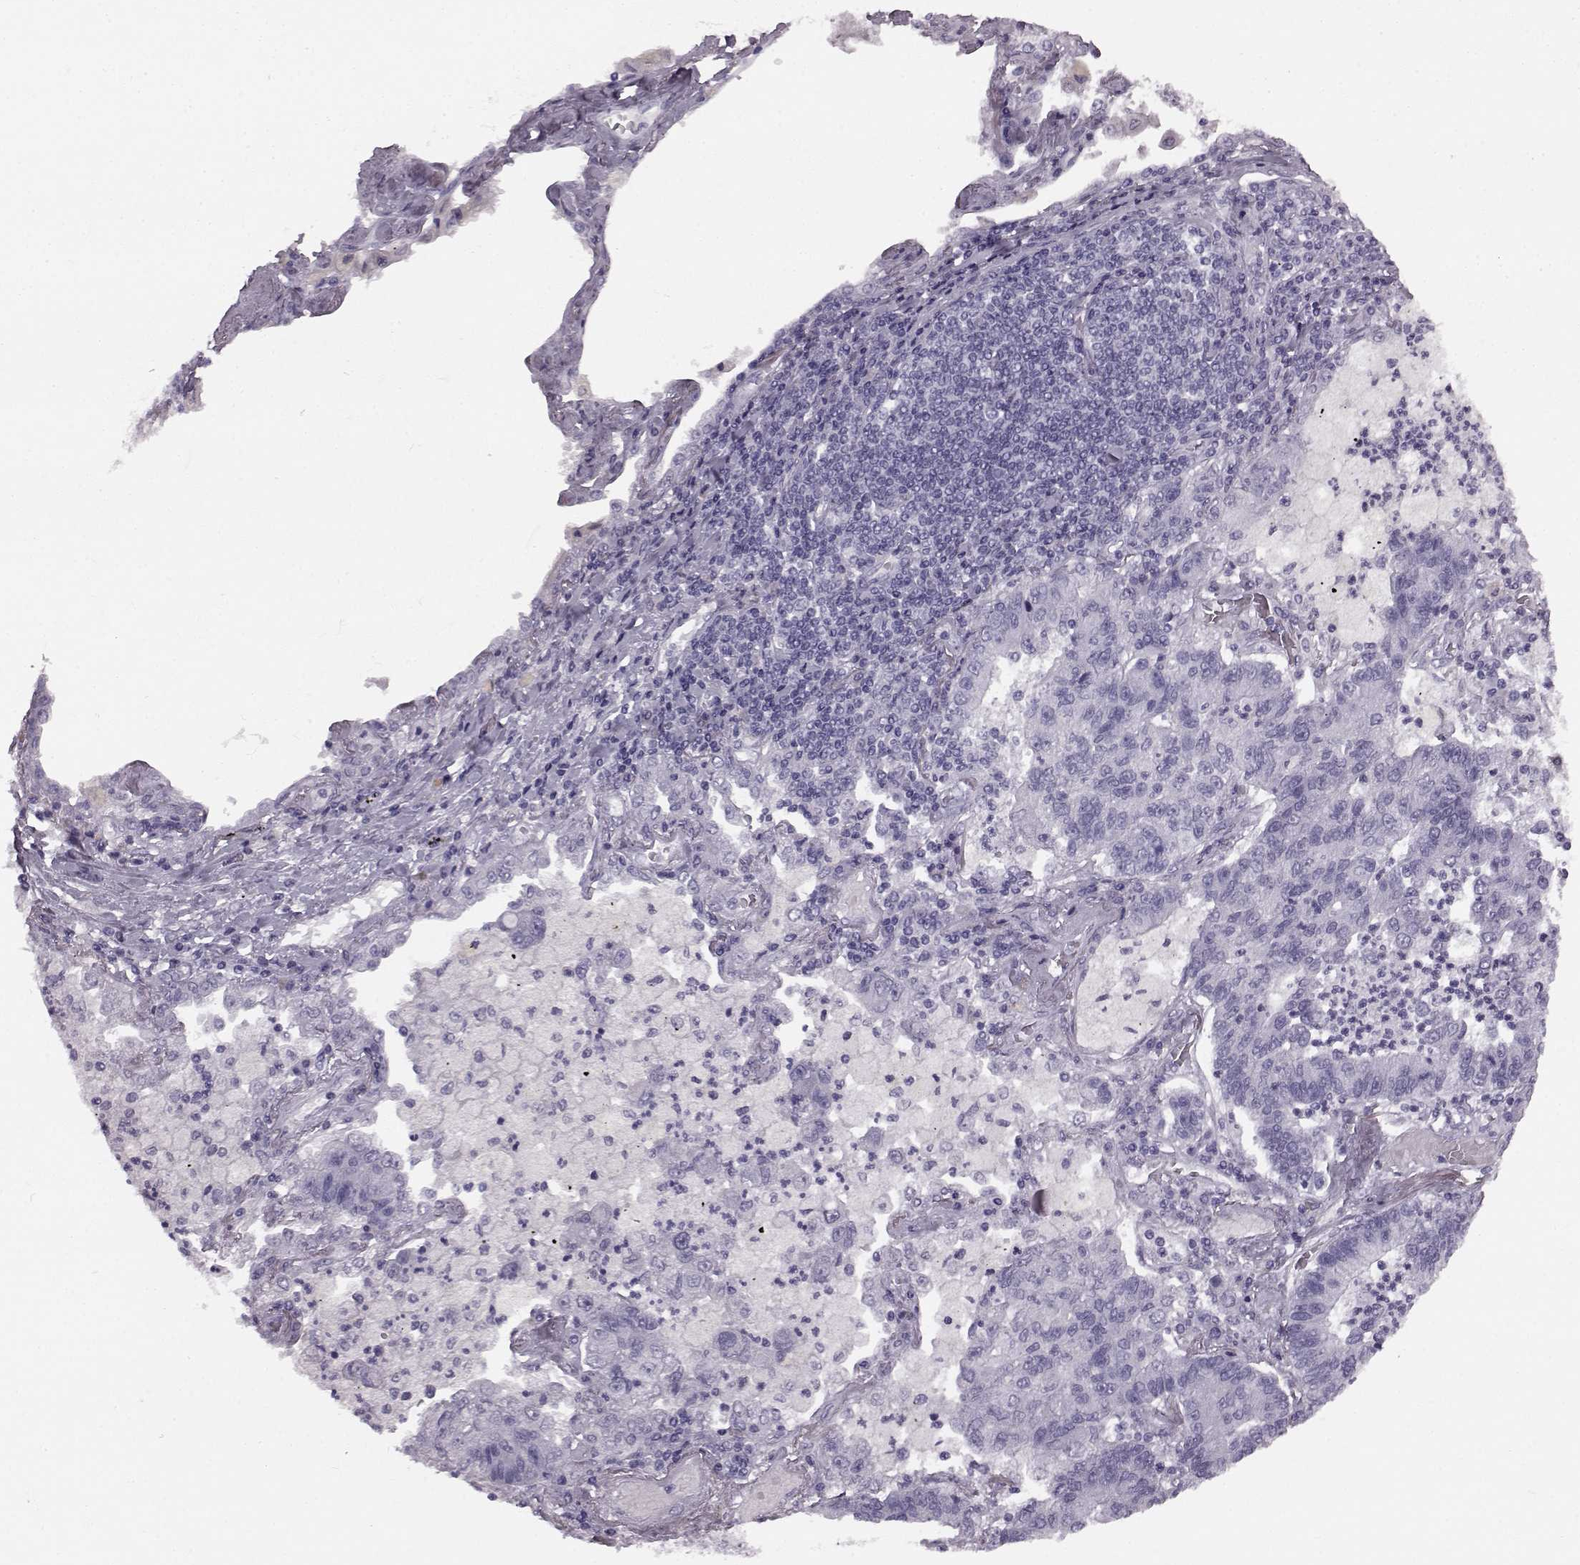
{"staining": {"intensity": "negative", "quantity": "none", "location": "none"}, "tissue": "lung cancer", "cell_type": "Tumor cells", "image_type": "cancer", "snomed": [{"axis": "morphology", "description": "Adenocarcinoma, NOS"}, {"axis": "topography", "description": "Lung"}], "caption": "The photomicrograph demonstrates no significant expression in tumor cells of adenocarcinoma (lung).", "gene": "JSRP1", "patient": {"sex": "female", "age": 57}}